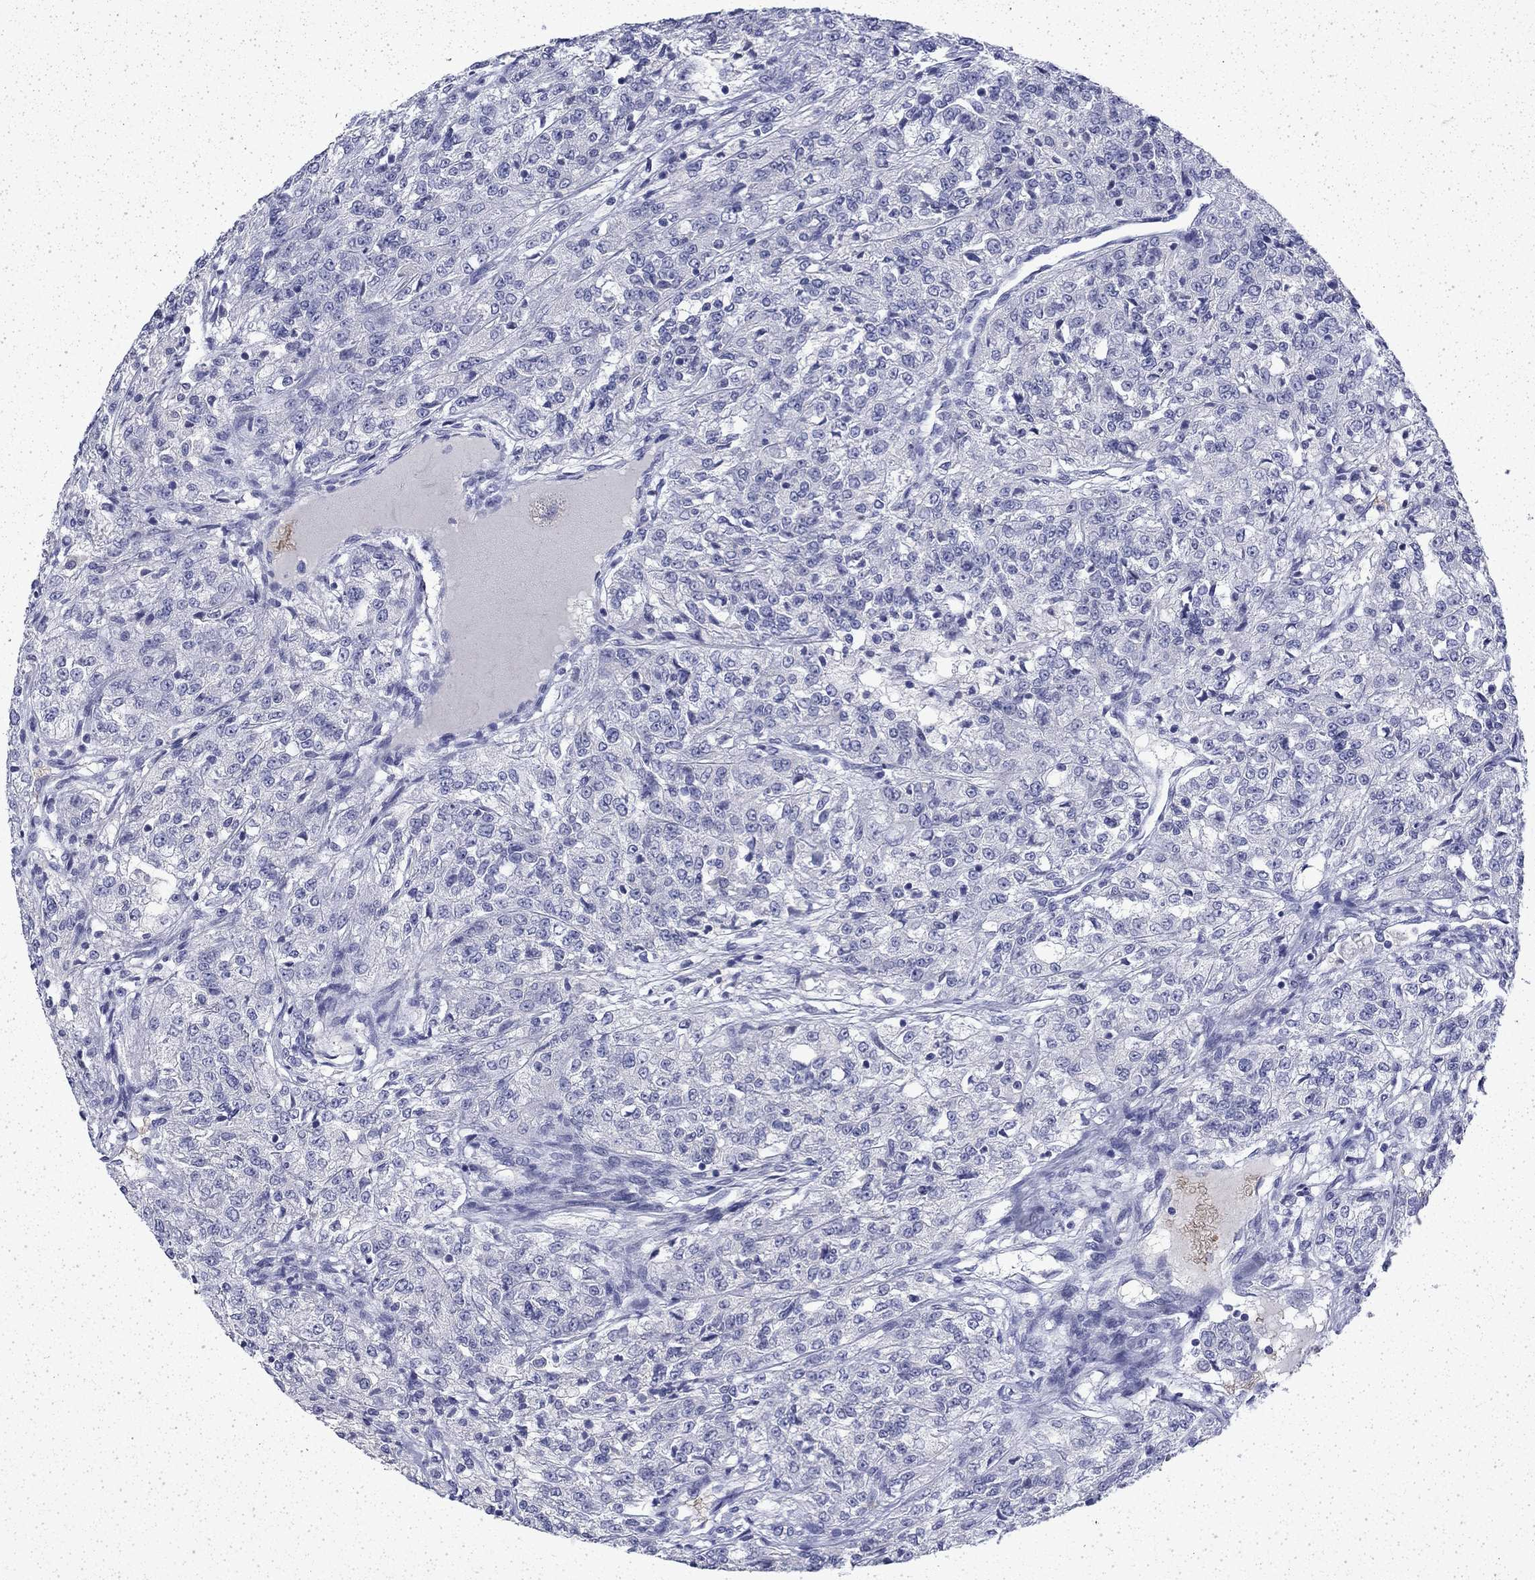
{"staining": {"intensity": "negative", "quantity": "none", "location": "none"}, "tissue": "renal cancer", "cell_type": "Tumor cells", "image_type": "cancer", "snomed": [{"axis": "morphology", "description": "Adenocarcinoma, NOS"}, {"axis": "topography", "description": "Kidney"}], "caption": "The micrograph reveals no staining of tumor cells in renal cancer (adenocarcinoma). (DAB (3,3'-diaminobenzidine) IHC with hematoxylin counter stain).", "gene": "ENPP6", "patient": {"sex": "female", "age": 63}}